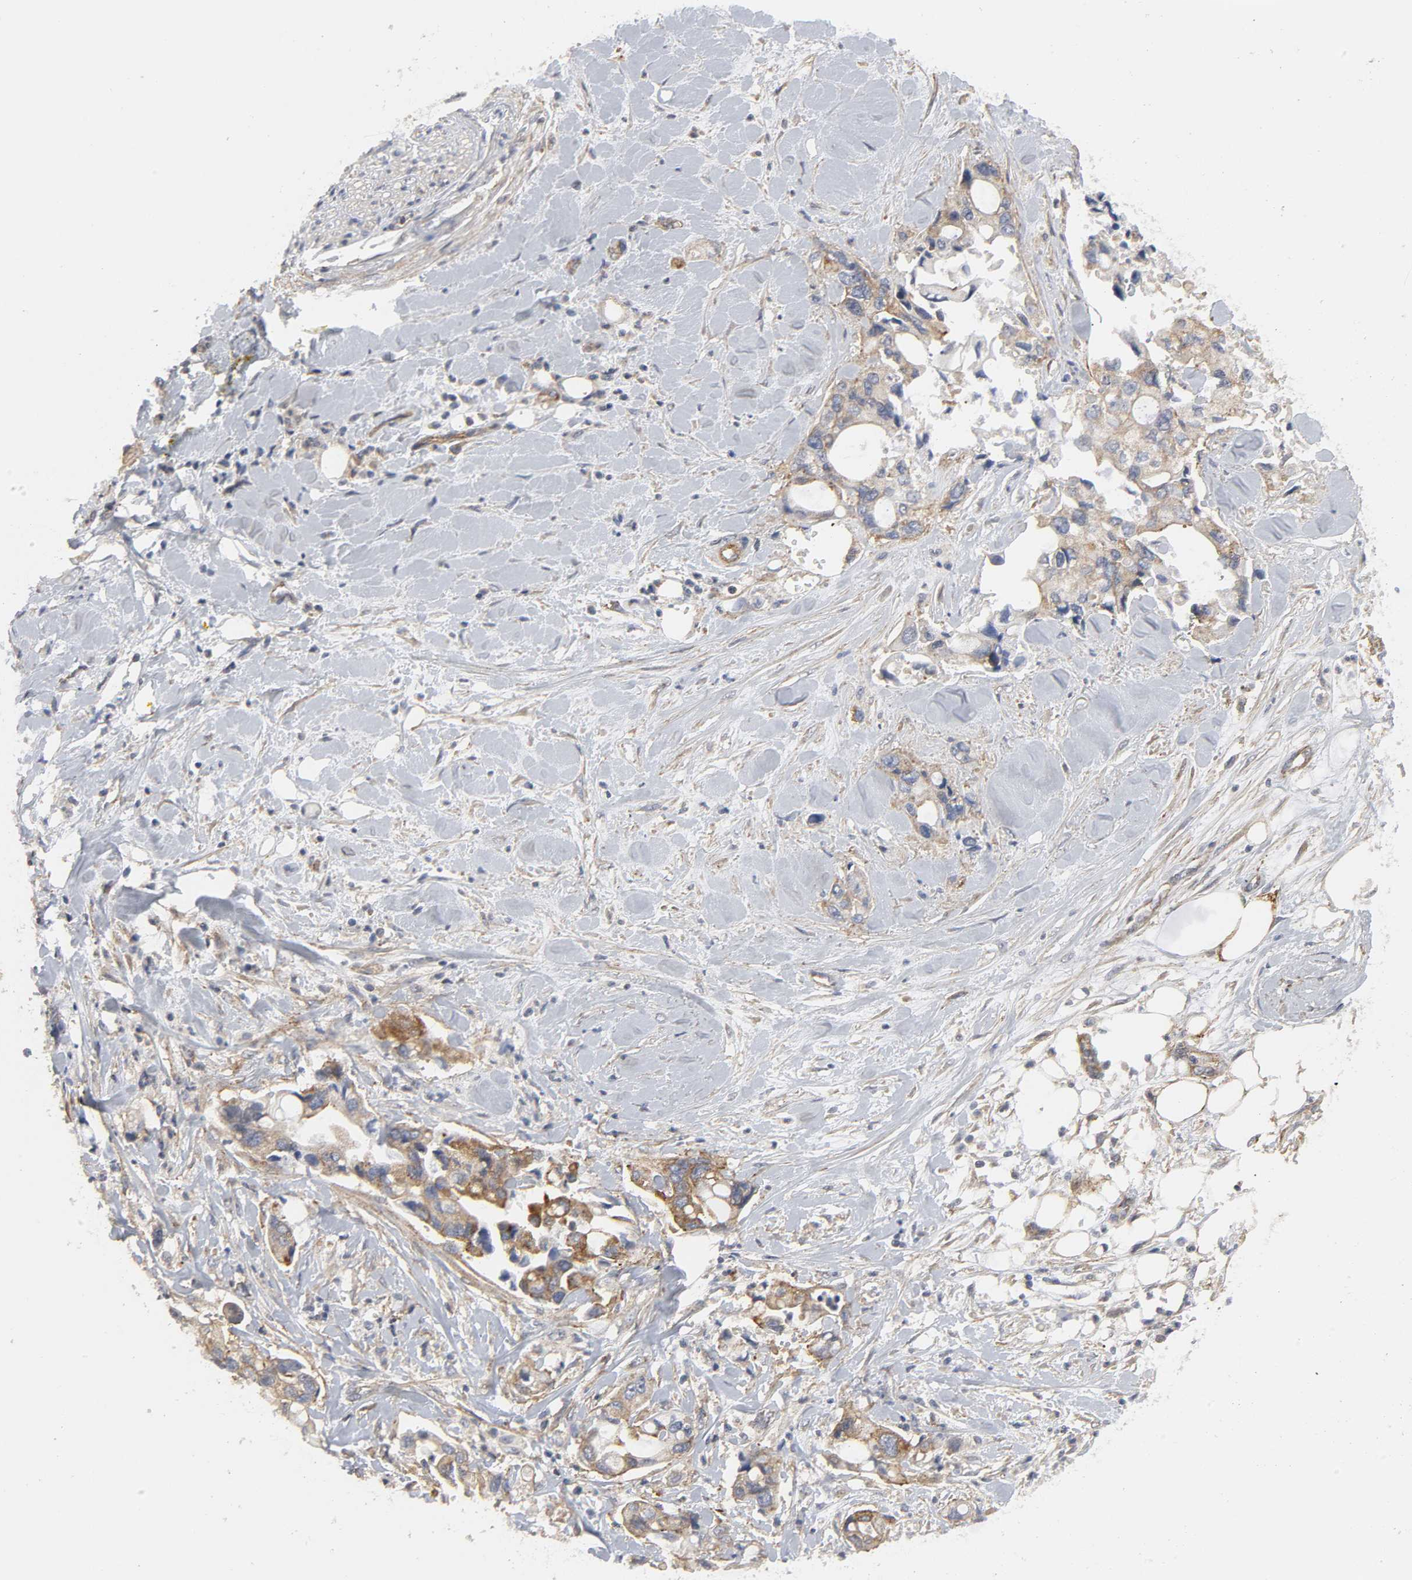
{"staining": {"intensity": "moderate", "quantity": ">75%", "location": "cytoplasmic/membranous"}, "tissue": "pancreatic cancer", "cell_type": "Tumor cells", "image_type": "cancer", "snomed": [{"axis": "morphology", "description": "Adenocarcinoma, NOS"}, {"axis": "topography", "description": "Pancreas"}], "caption": "Pancreatic adenocarcinoma stained with a protein marker displays moderate staining in tumor cells.", "gene": "SH3GLB1", "patient": {"sex": "male", "age": 70}}